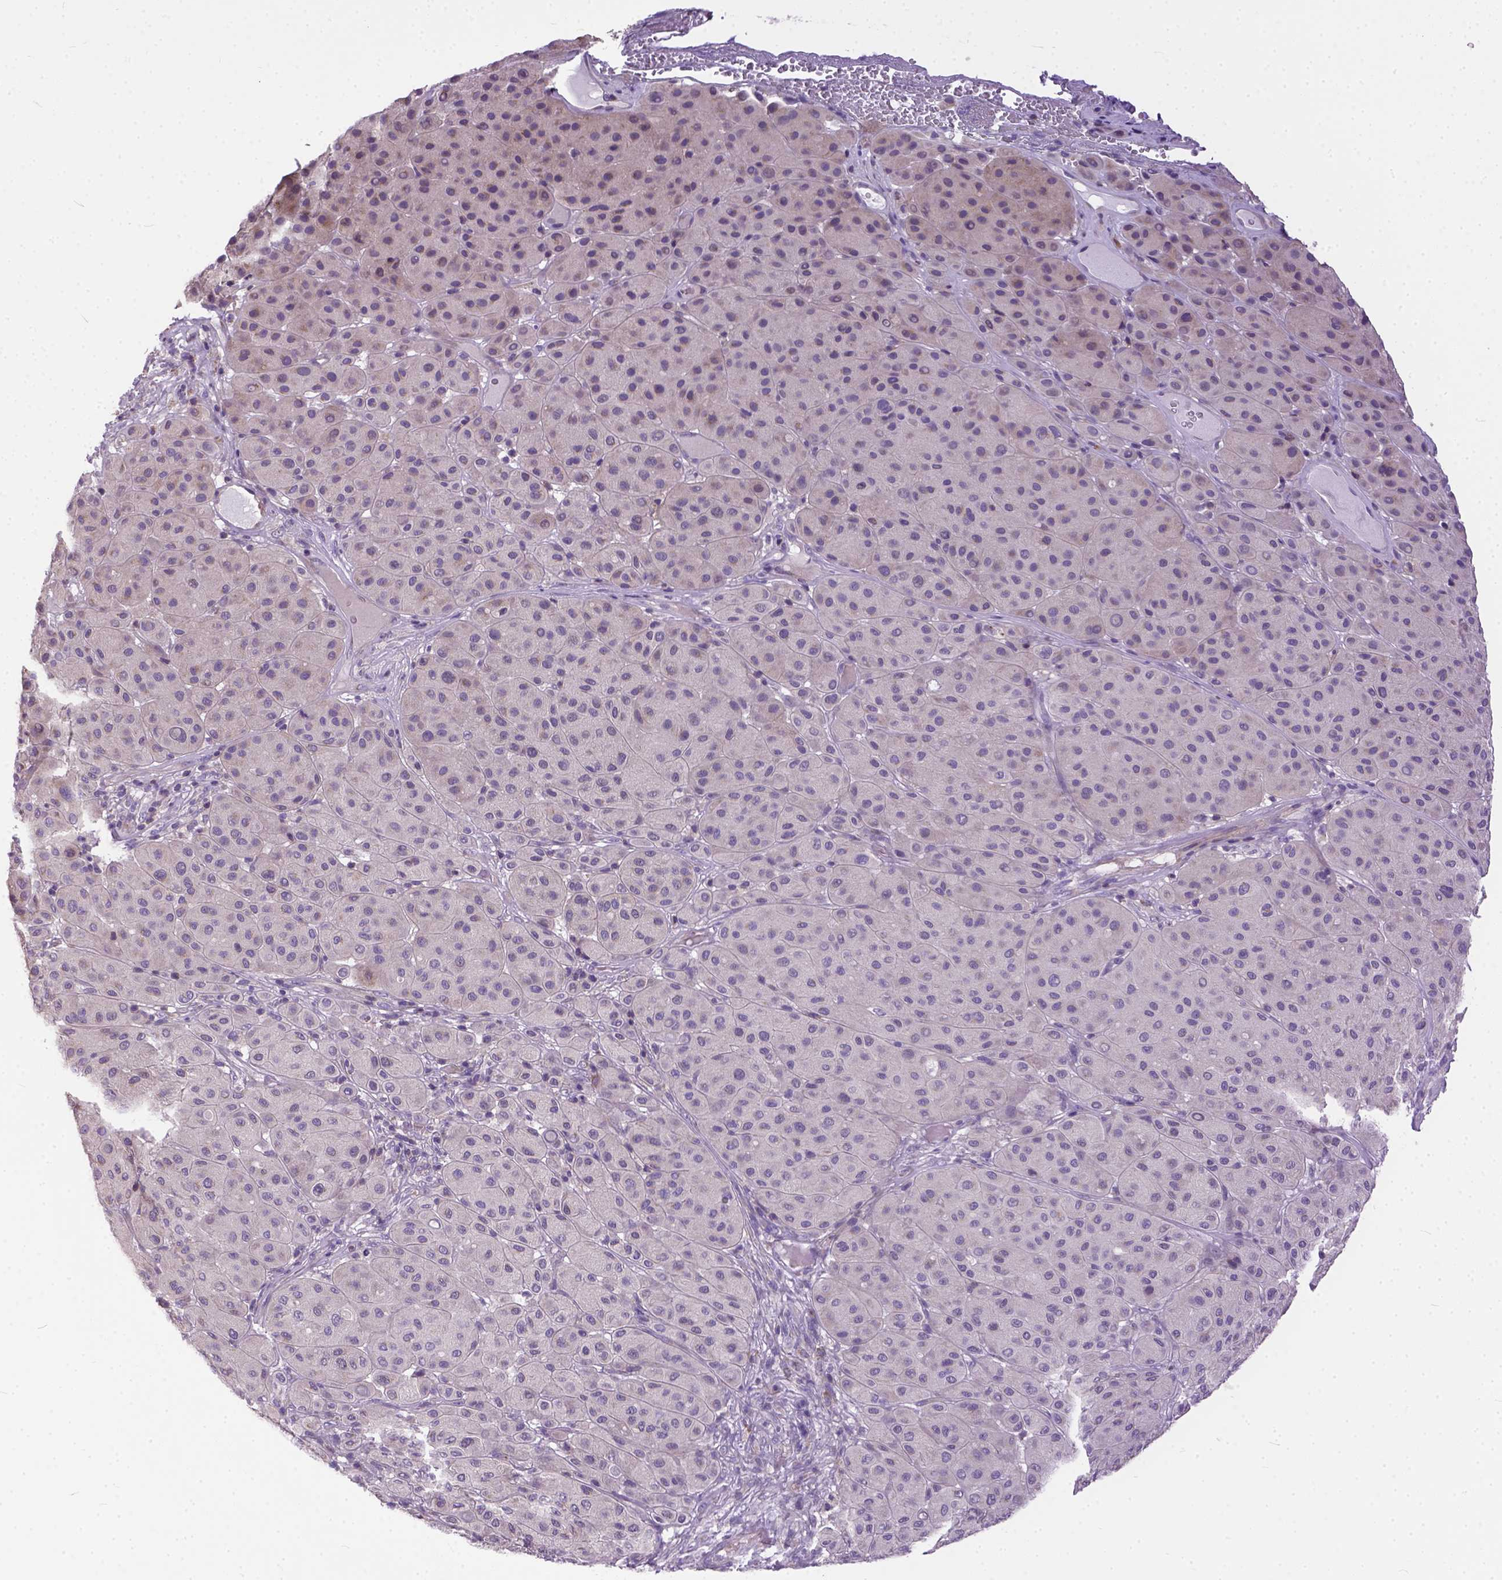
{"staining": {"intensity": "weak", "quantity": "<25%", "location": "cytoplasmic/membranous"}, "tissue": "melanoma", "cell_type": "Tumor cells", "image_type": "cancer", "snomed": [{"axis": "morphology", "description": "Malignant melanoma, Metastatic site"}, {"axis": "topography", "description": "Smooth muscle"}], "caption": "This is an IHC photomicrograph of human melanoma. There is no expression in tumor cells.", "gene": "BANF2", "patient": {"sex": "male", "age": 41}}